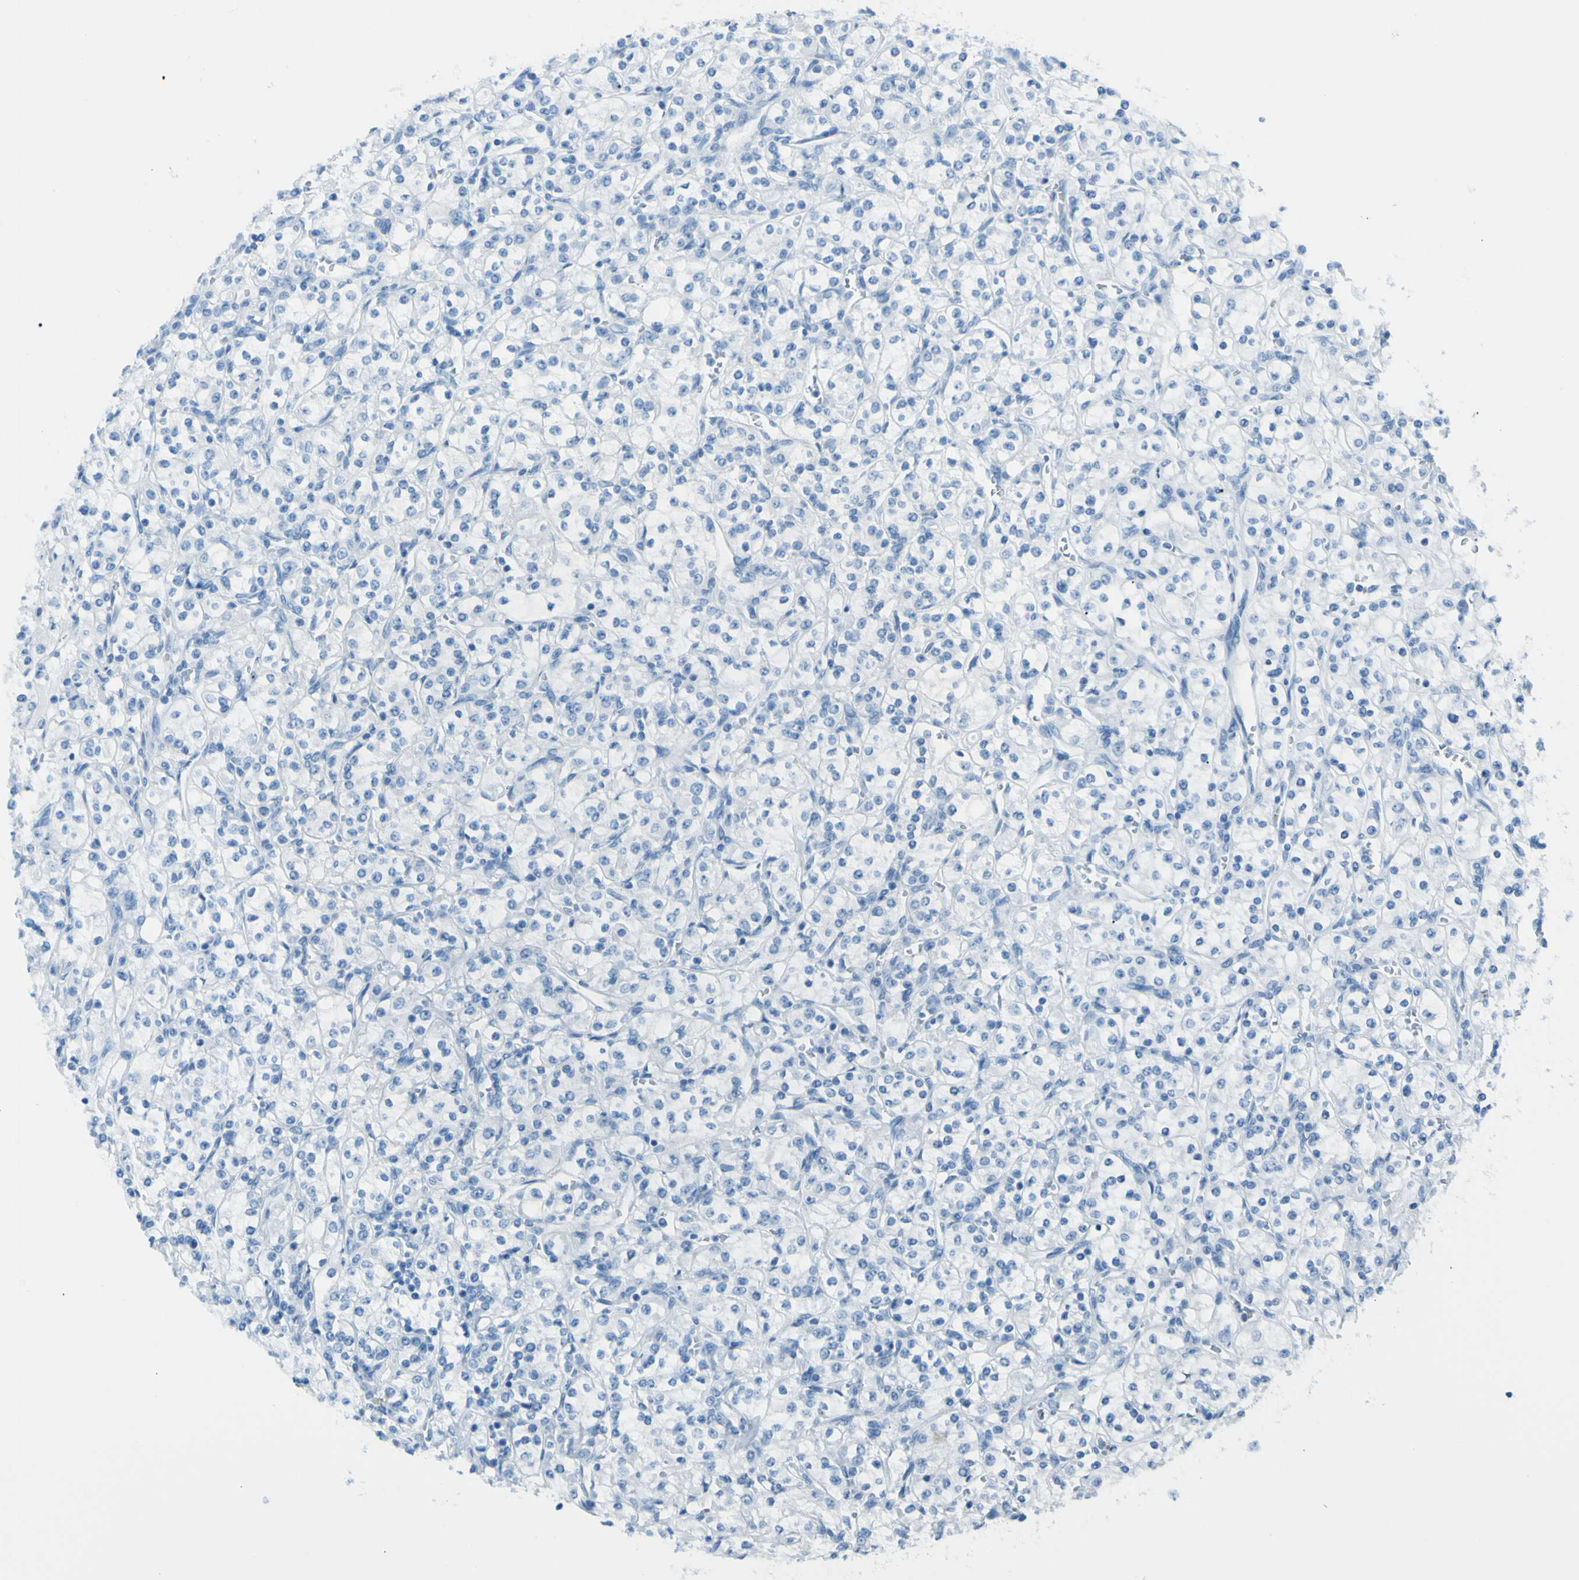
{"staining": {"intensity": "negative", "quantity": "none", "location": "none"}, "tissue": "renal cancer", "cell_type": "Tumor cells", "image_type": "cancer", "snomed": [{"axis": "morphology", "description": "Adenocarcinoma, NOS"}, {"axis": "topography", "description": "Kidney"}], "caption": "Tumor cells show no significant staining in adenocarcinoma (renal).", "gene": "TFPI2", "patient": {"sex": "male", "age": 77}}